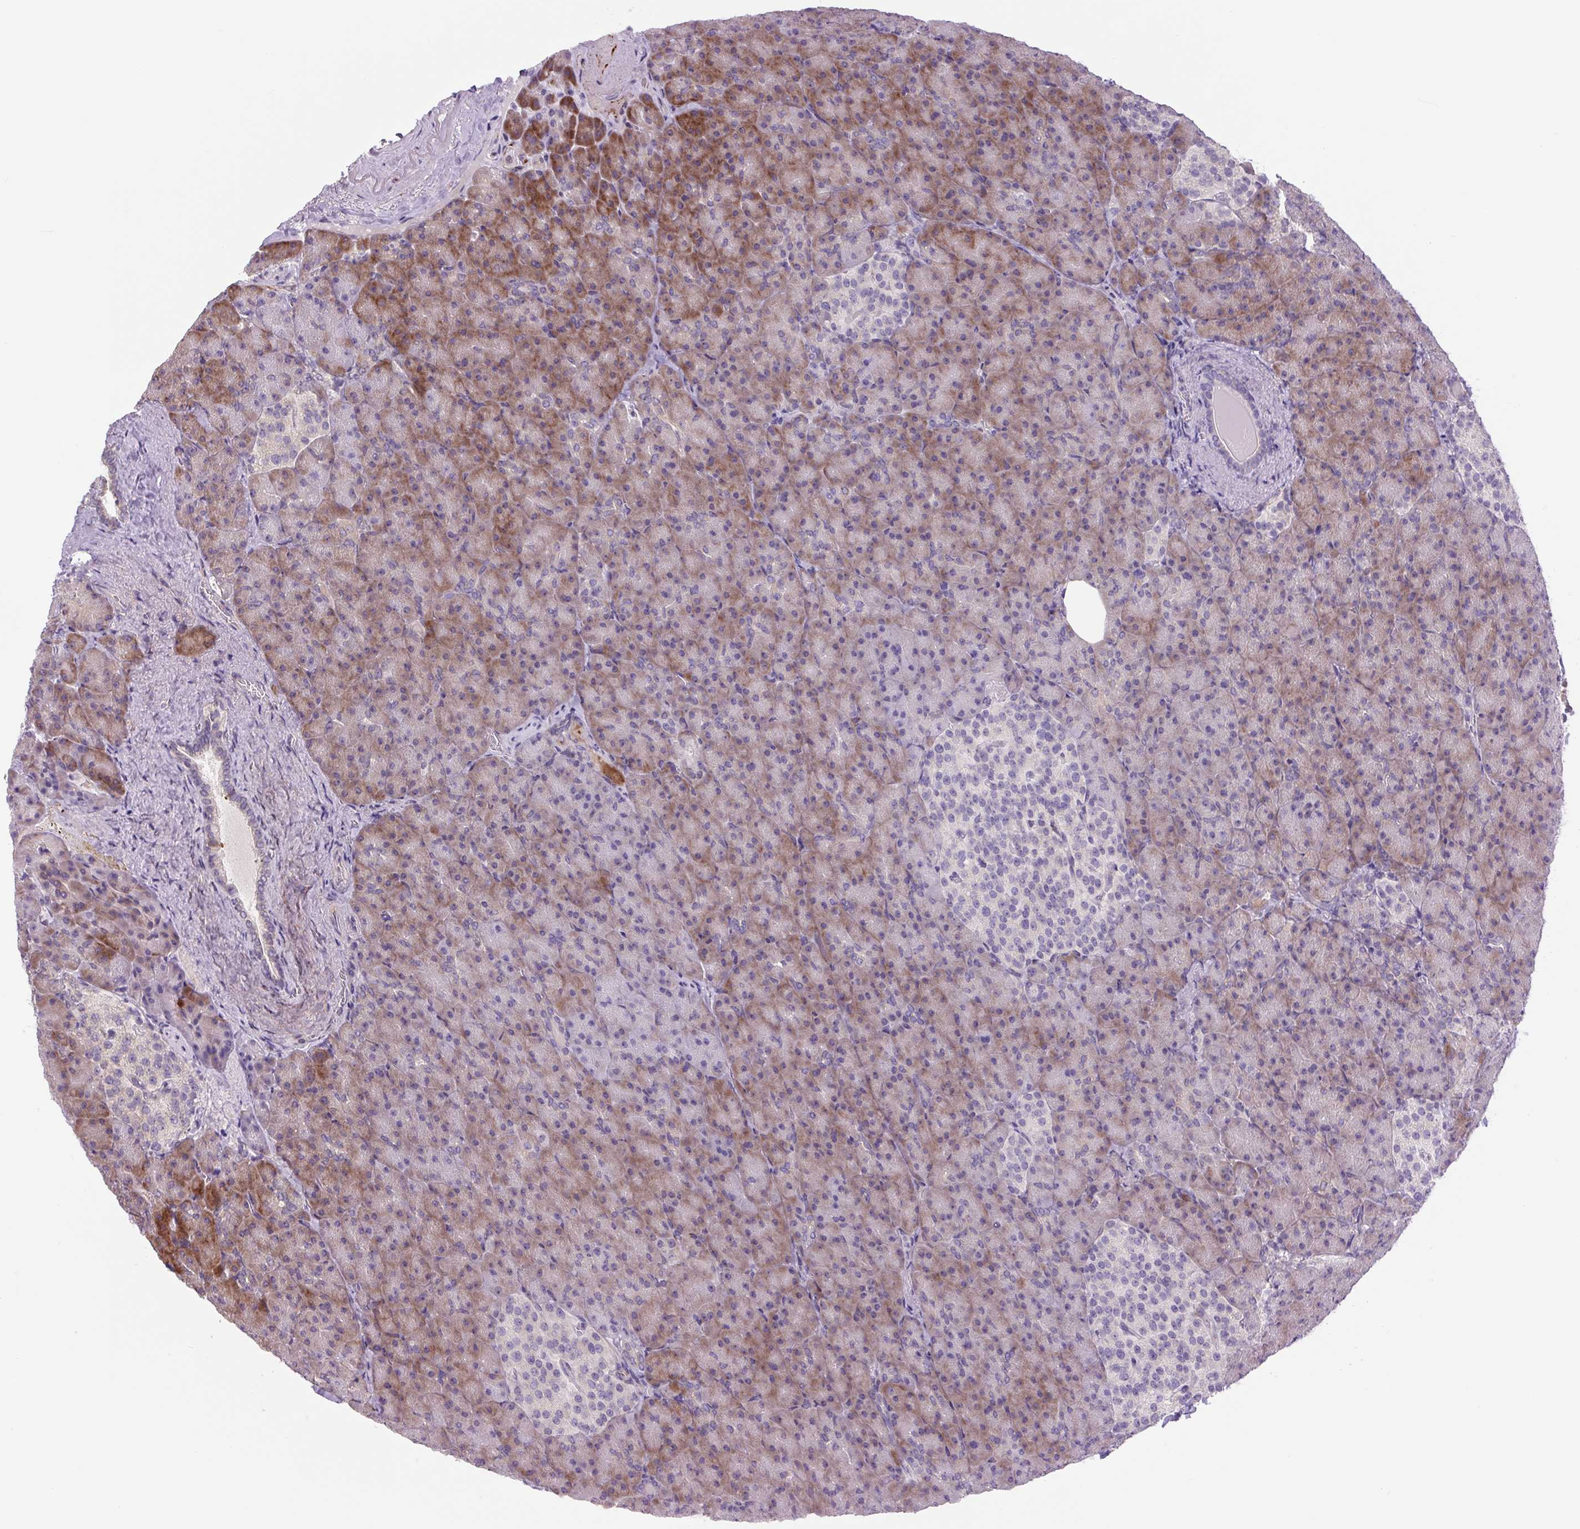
{"staining": {"intensity": "strong", "quantity": "25%-75%", "location": "cytoplasmic/membranous"}, "tissue": "pancreas", "cell_type": "Exocrine glandular cells", "image_type": "normal", "snomed": [{"axis": "morphology", "description": "Normal tissue, NOS"}, {"axis": "topography", "description": "Pancreas"}], "caption": "DAB (3,3'-diaminobenzidine) immunohistochemical staining of normal human pancreas demonstrates strong cytoplasmic/membranous protein expression in about 25%-75% of exocrine glandular cells. (DAB IHC, brown staining for protein, blue staining for nuclei).", "gene": "PLA2G4A", "patient": {"sex": "female", "age": 74}}